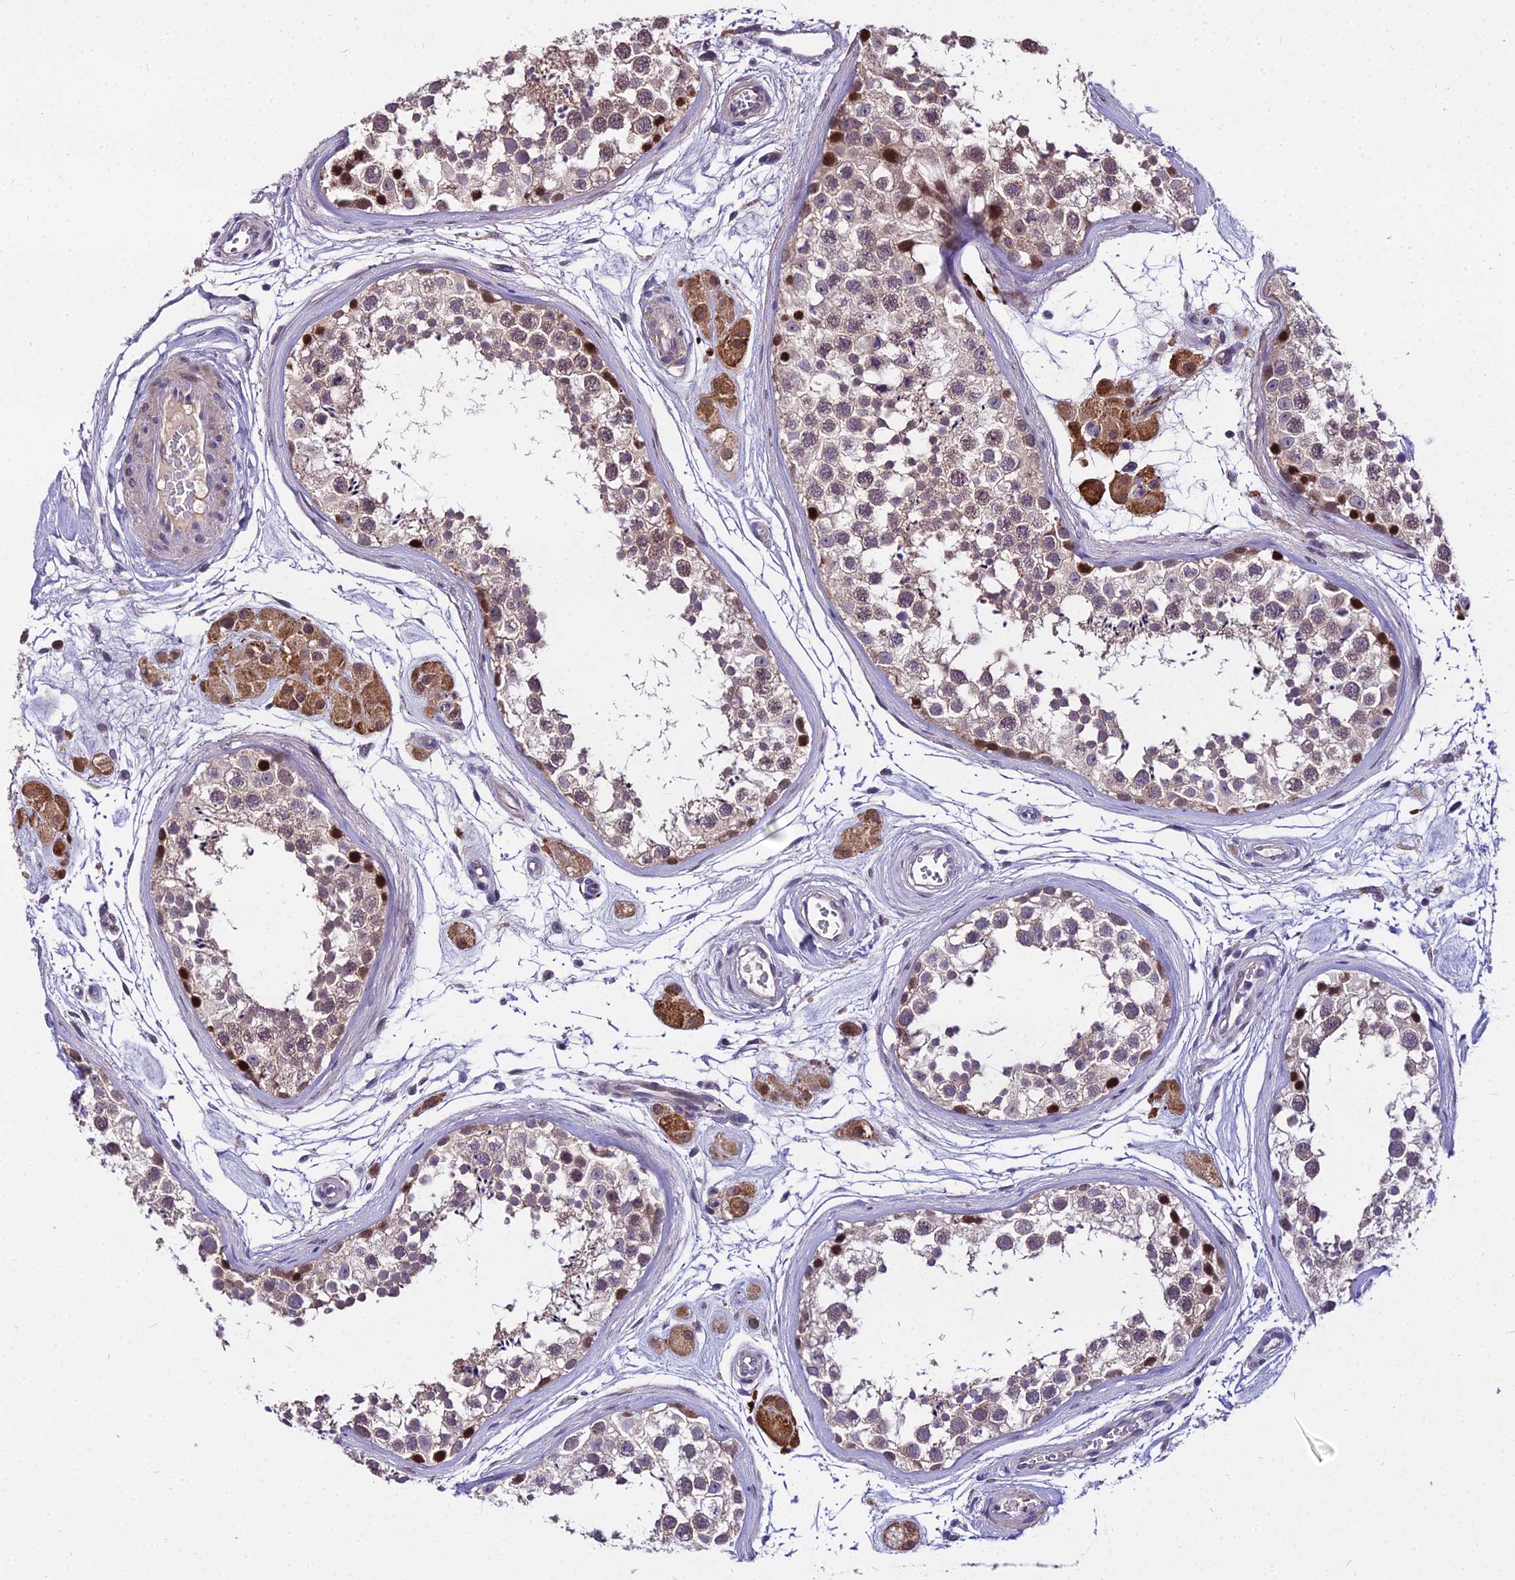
{"staining": {"intensity": "strong", "quantity": "<25%", "location": "cytoplasmic/membranous,nuclear"}, "tissue": "testis", "cell_type": "Cells in seminiferous ducts", "image_type": "normal", "snomed": [{"axis": "morphology", "description": "Normal tissue, NOS"}, {"axis": "topography", "description": "Testis"}], "caption": "Cells in seminiferous ducts exhibit medium levels of strong cytoplasmic/membranous,nuclear staining in about <25% of cells in benign testis.", "gene": "TRIML2", "patient": {"sex": "male", "age": 56}}